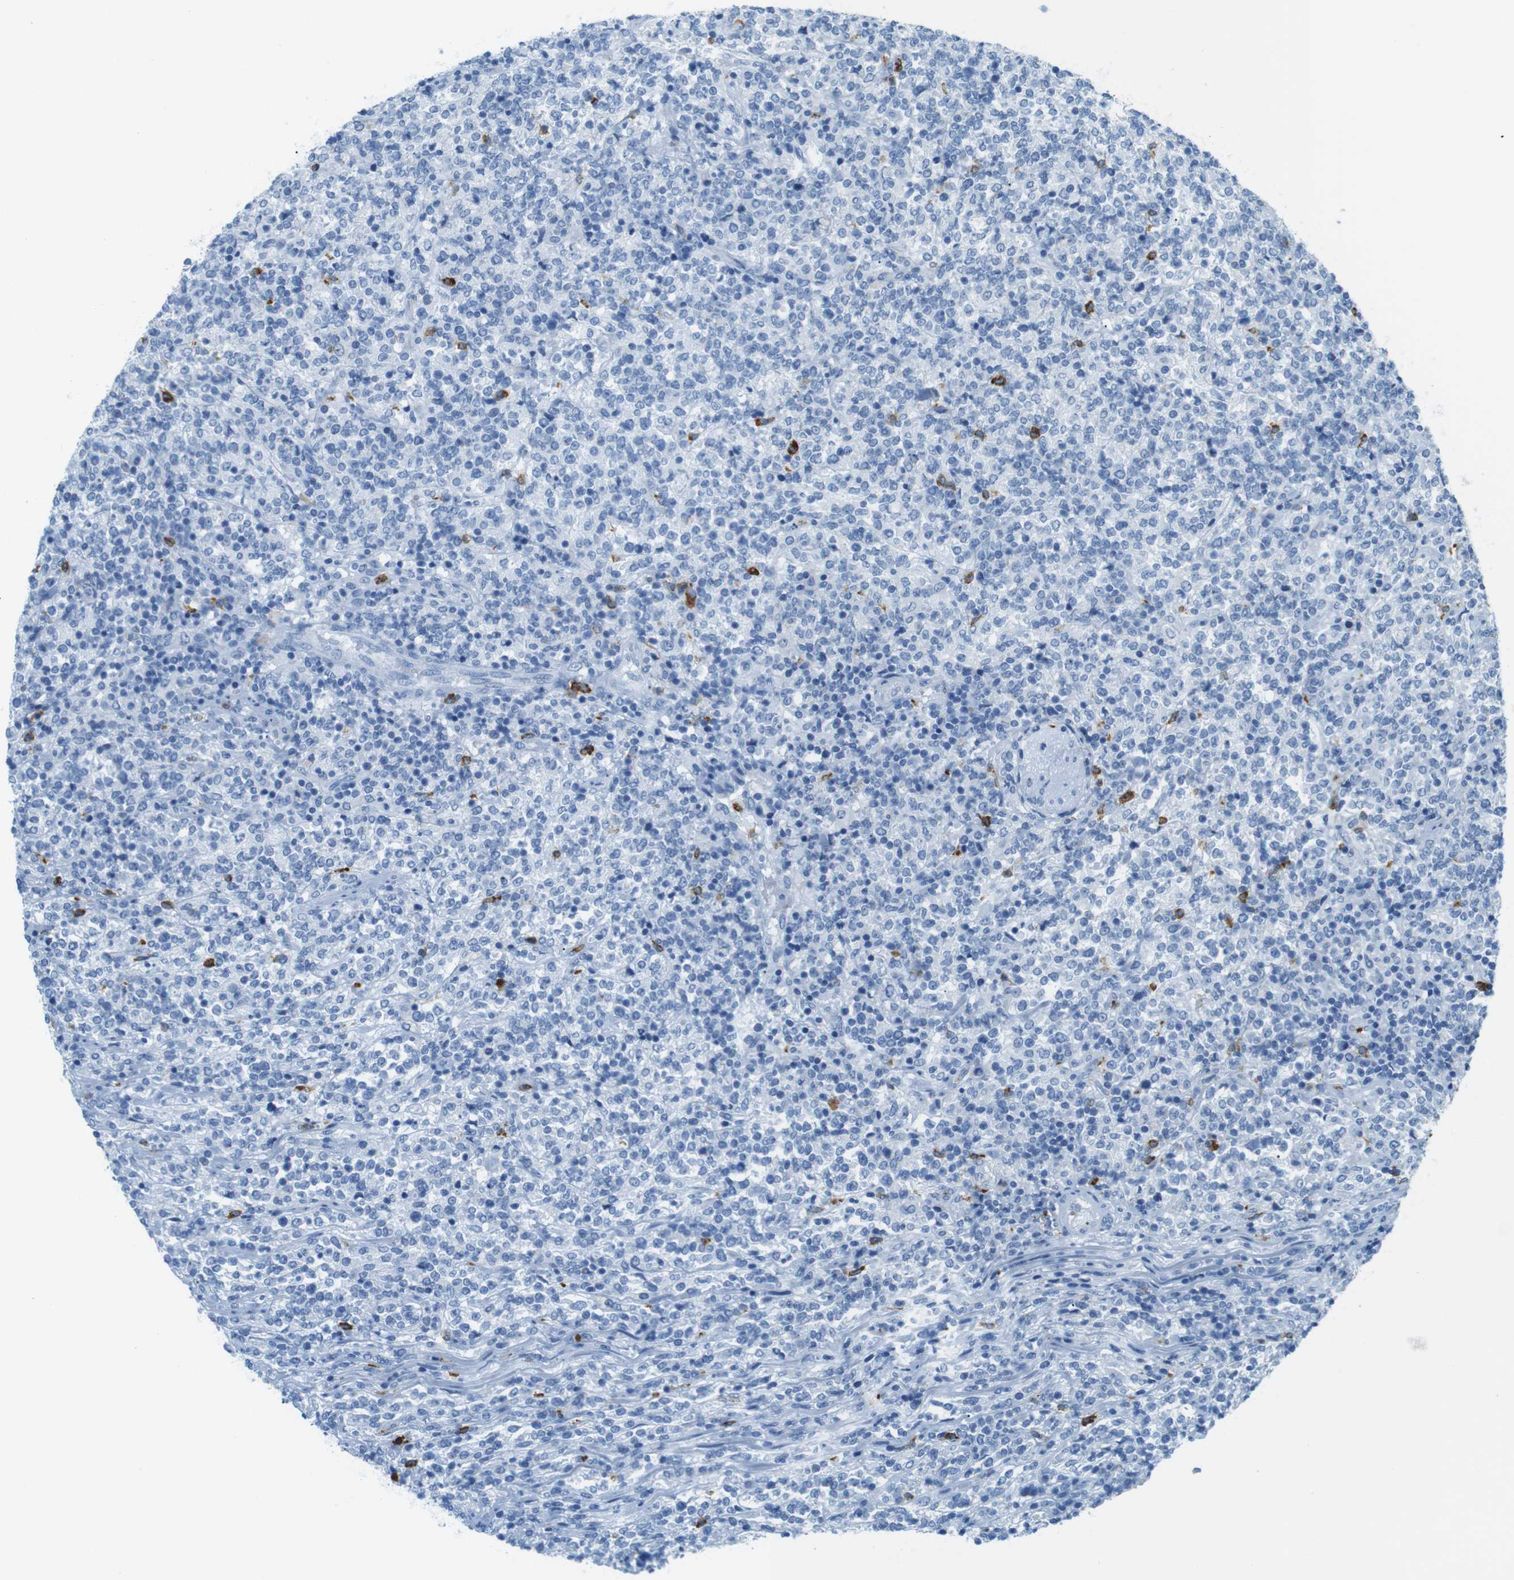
{"staining": {"intensity": "negative", "quantity": "none", "location": "none"}, "tissue": "lymphoma", "cell_type": "Tumor cells", "image_type": "cancer", "snomed": [{"axis": "morphology", "description": "Malignant lymphoma, non-Hodgkin's type, High grade"}, {"axis": "topography", "description": "Soft tissue"}], "caption": "This is an immunohistochemistry (IHC) image of human high-grade malignant lymphoma, non-Hodgkin's type. There is no positivity in tumor cells.", "gene": "MCEMP1", "patient": {"sex": "male", "age": 18}}